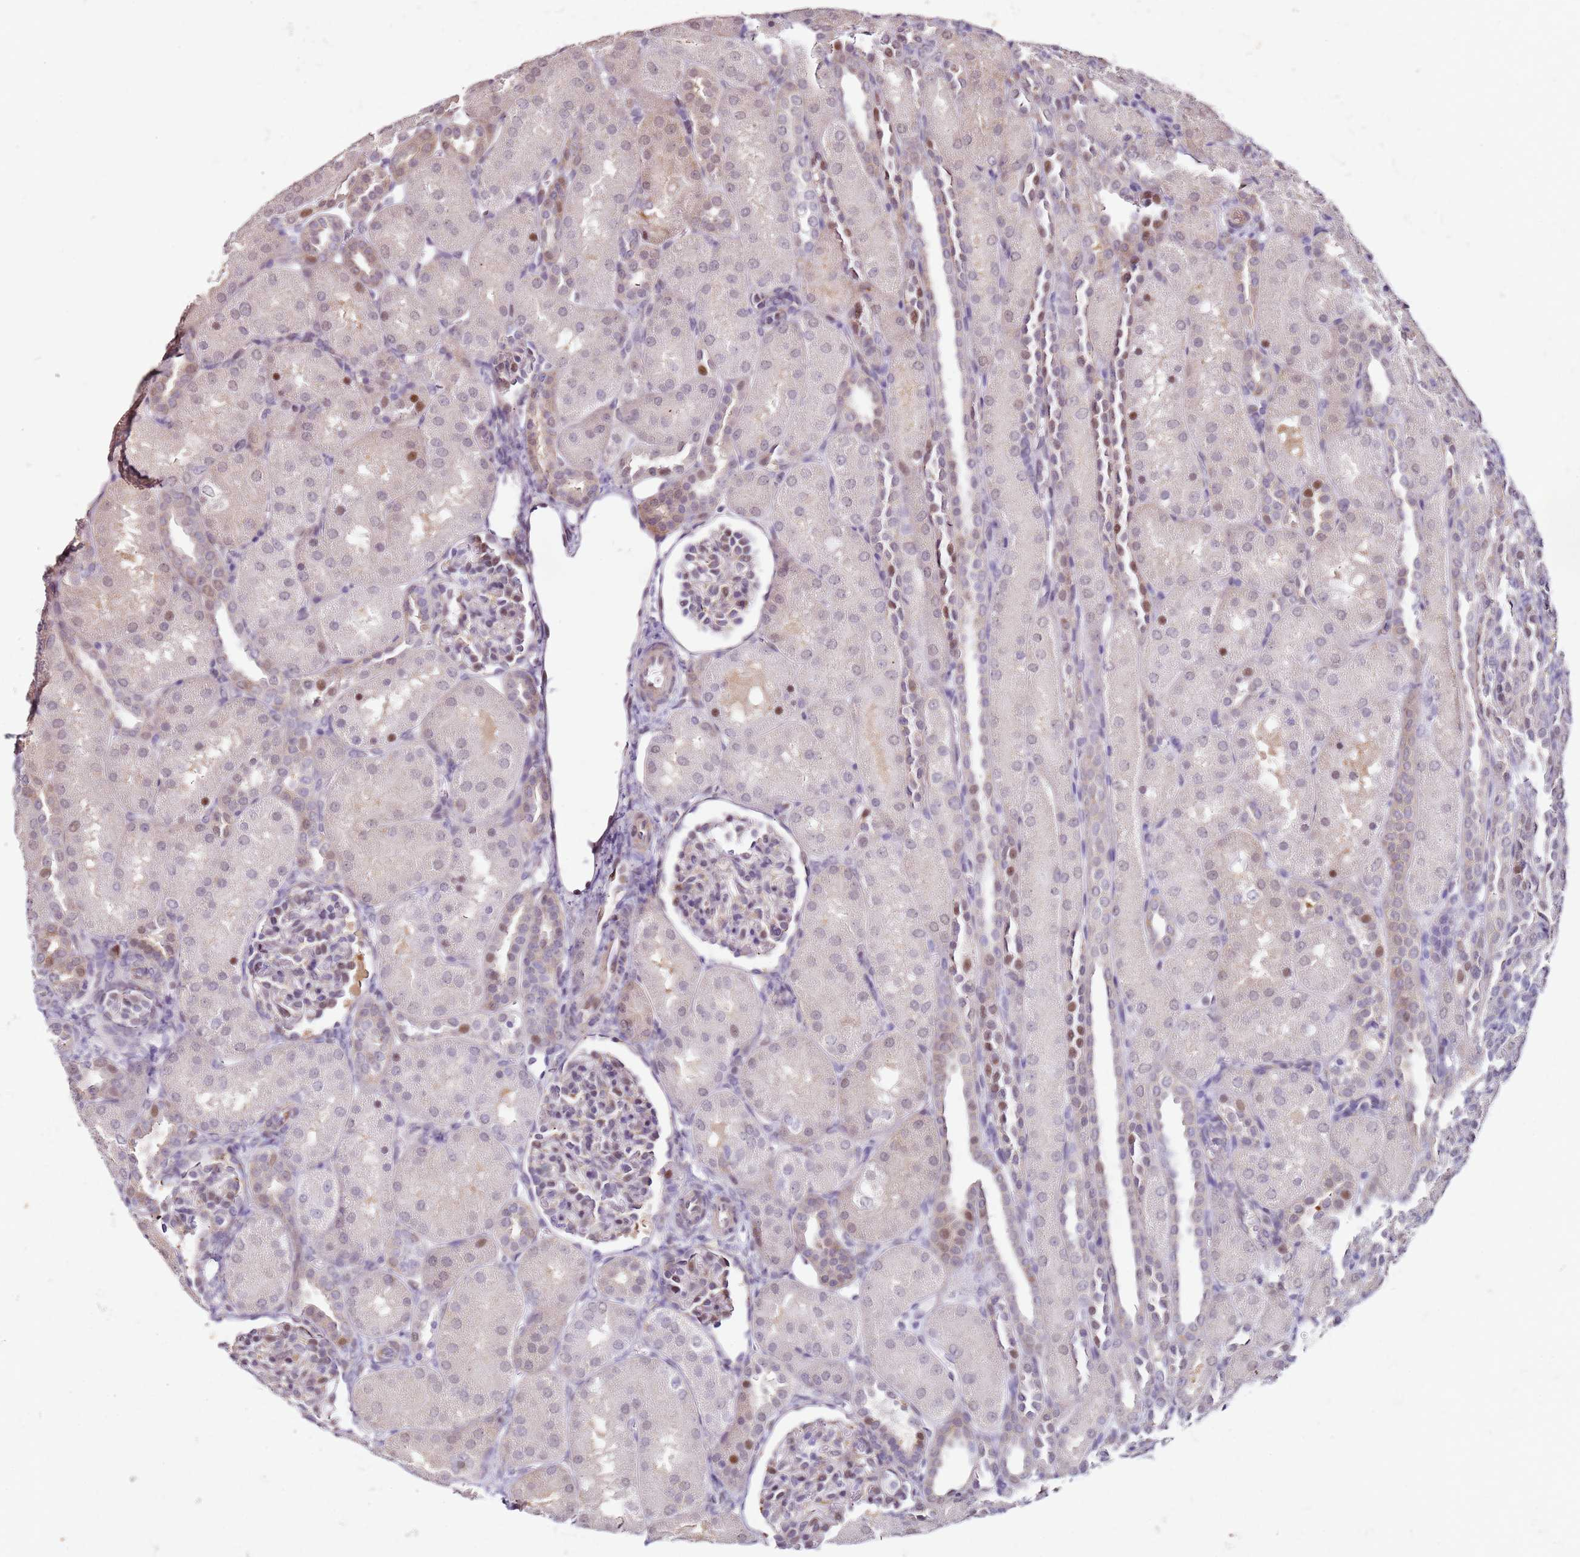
{"staining": {"intensity": "moderate", "quantity": "<25%", "location": "cytoplasmic/membranous,nuclear"}, "tissue": "kidney", "cell_type": "Cells in glomeruli", "image_type": "normal", "snomed": [{"axis": "morphology", "description": "Normal tissue, NOS"}, {"axis": "topography", "description": "Kidney"}], "caption": "Approximately <25% of cells in glomeruli in unremarkable human kidney display moderate cytoplasmic/membranous,nuclear protein expression as visualized by brown immunohistochemical staining.", "gene": "PSMD4", "patient": {"sex": "male", "age": 1}}